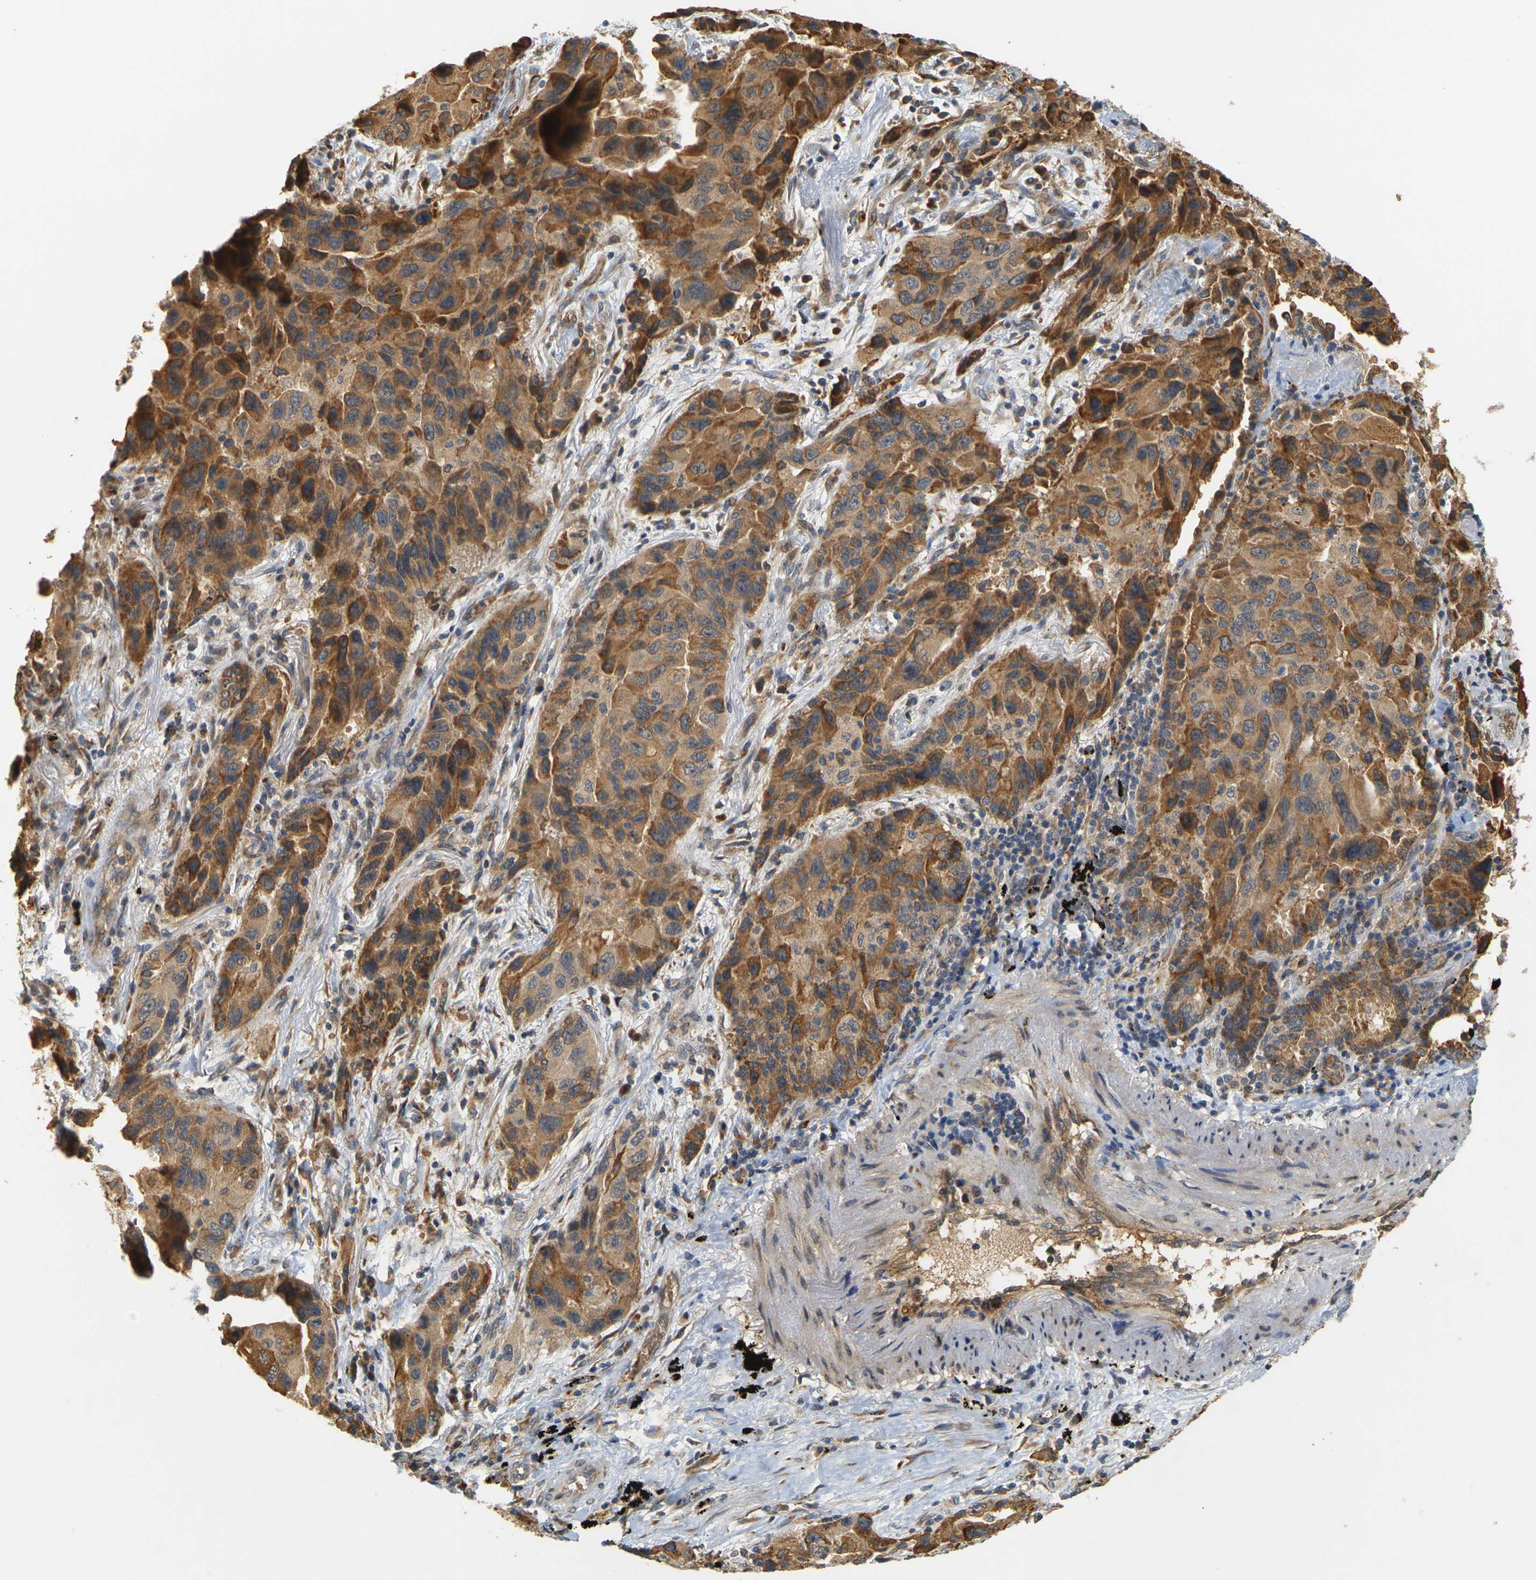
{"staining": {"intensity": "moderate", "quantity": ">75%", "location": "cytoplasmic/membranous"}, "tissue": "lung cancer", "cell_type": "Tumor cells", "image_type": "cancer", "snomed": [{"axis": "morphology", "description": "Adenocarcinoma, NOS"}, {"axis": "topography", "description": "Lung"}], "caption": "Protein positivity by IHC exhibits moderate cytoplasmic/membranous staining in approximately >75% of tumor cells in lung adenocarcinoma. Nuclei are stained in blue.", "gene": "MEGF9", "patient": {"sex": "female", "age": 65}}